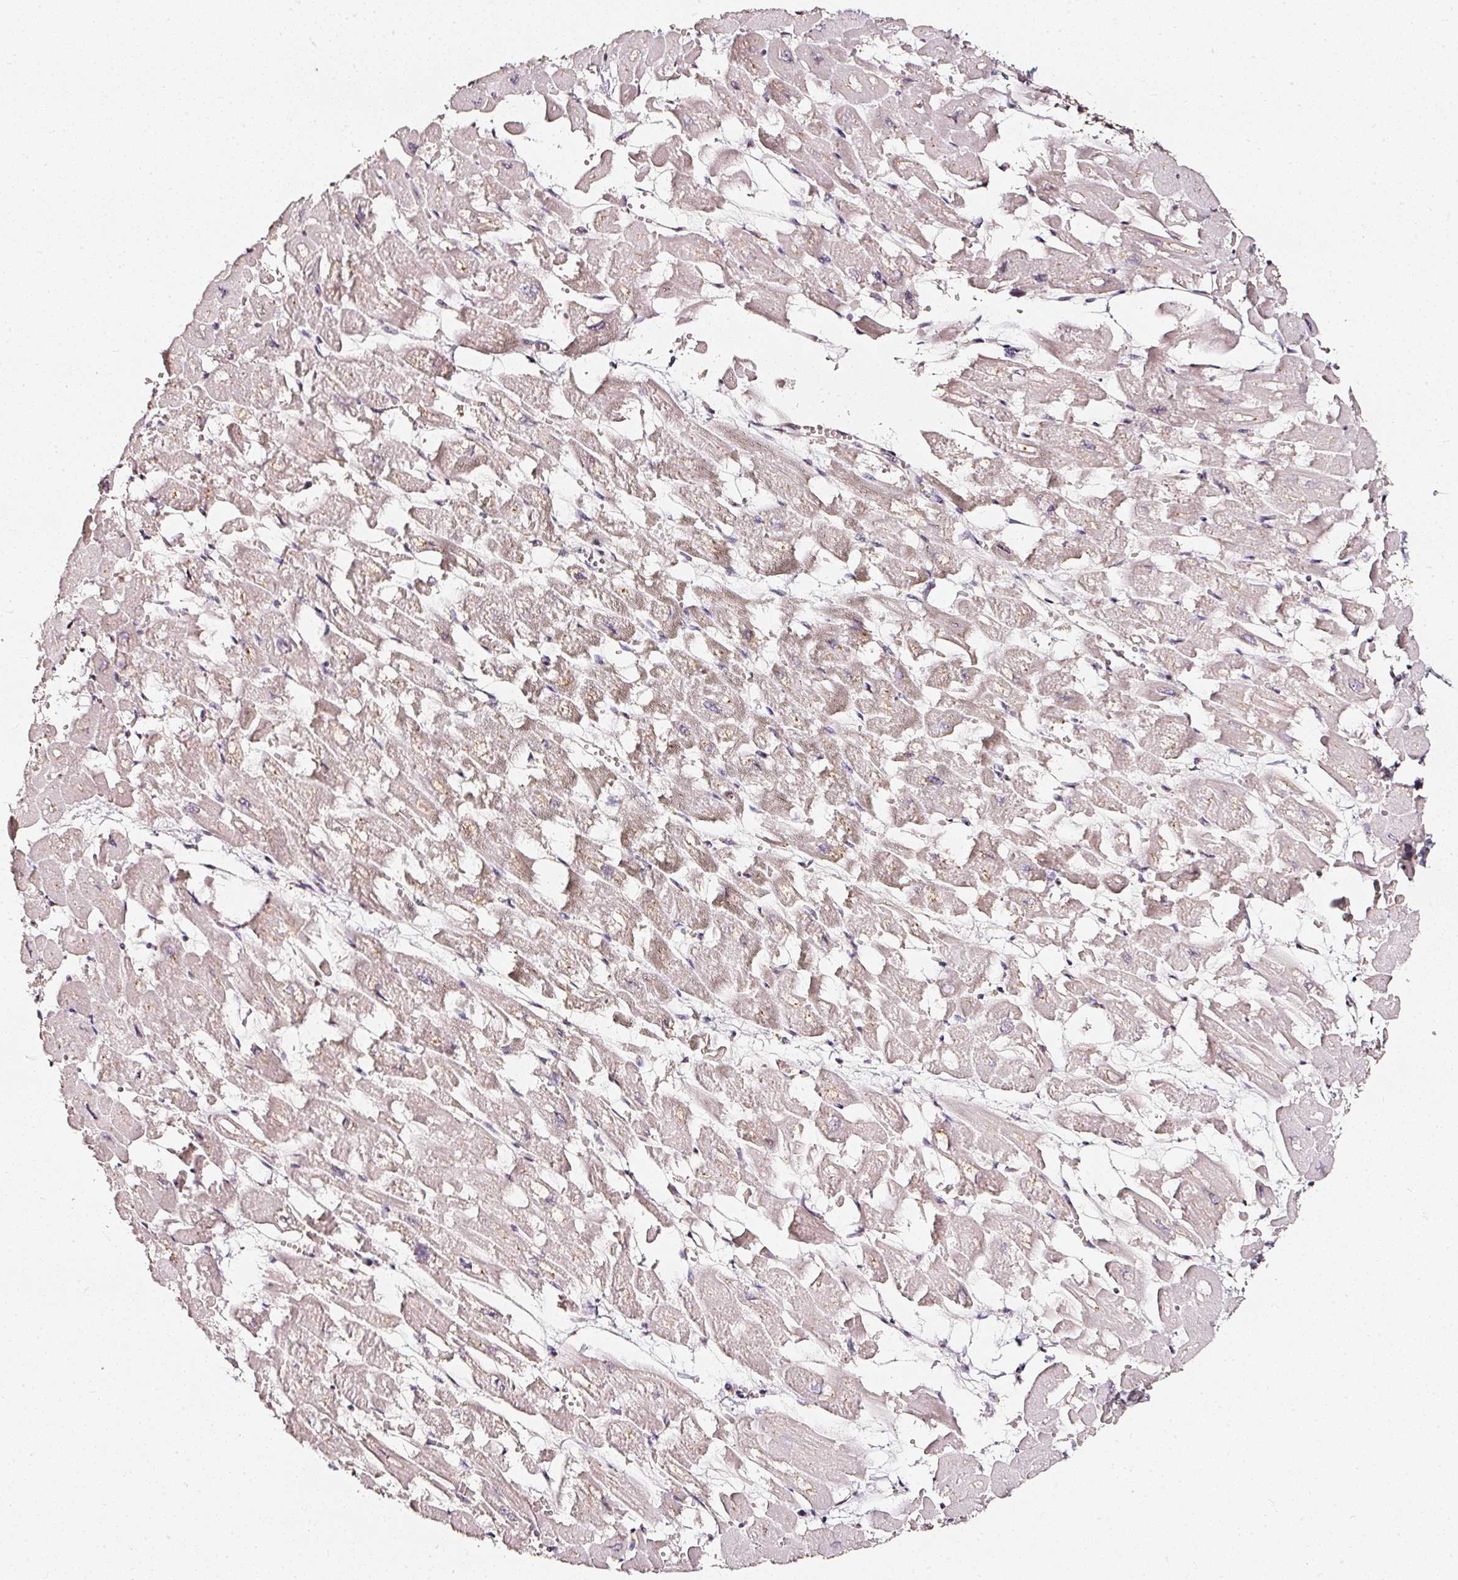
{"staining": {"intensity": "weak", "quantity": ">75%", "location": "cytoplasmic/membranous"}, "tissue": "heart muscle", "cell_type": "Cardiomyocytes", "image_type": "normal", "snomed": [{"axis": "morphology", "description": "Normal tissue, NOS"}, {"axis": "topography", "description": "Heart"}], "caption": "Immunohistochemical staining of benign human heart muscle exhibits low levels of weak cytoplasmic/membranous staining in approximately >75% of cardiomyocytes. (IHC, brightfield microscopy, high magnification).", "gene": "NTRK1", "patient": {"sex": "male", "age": 54}}